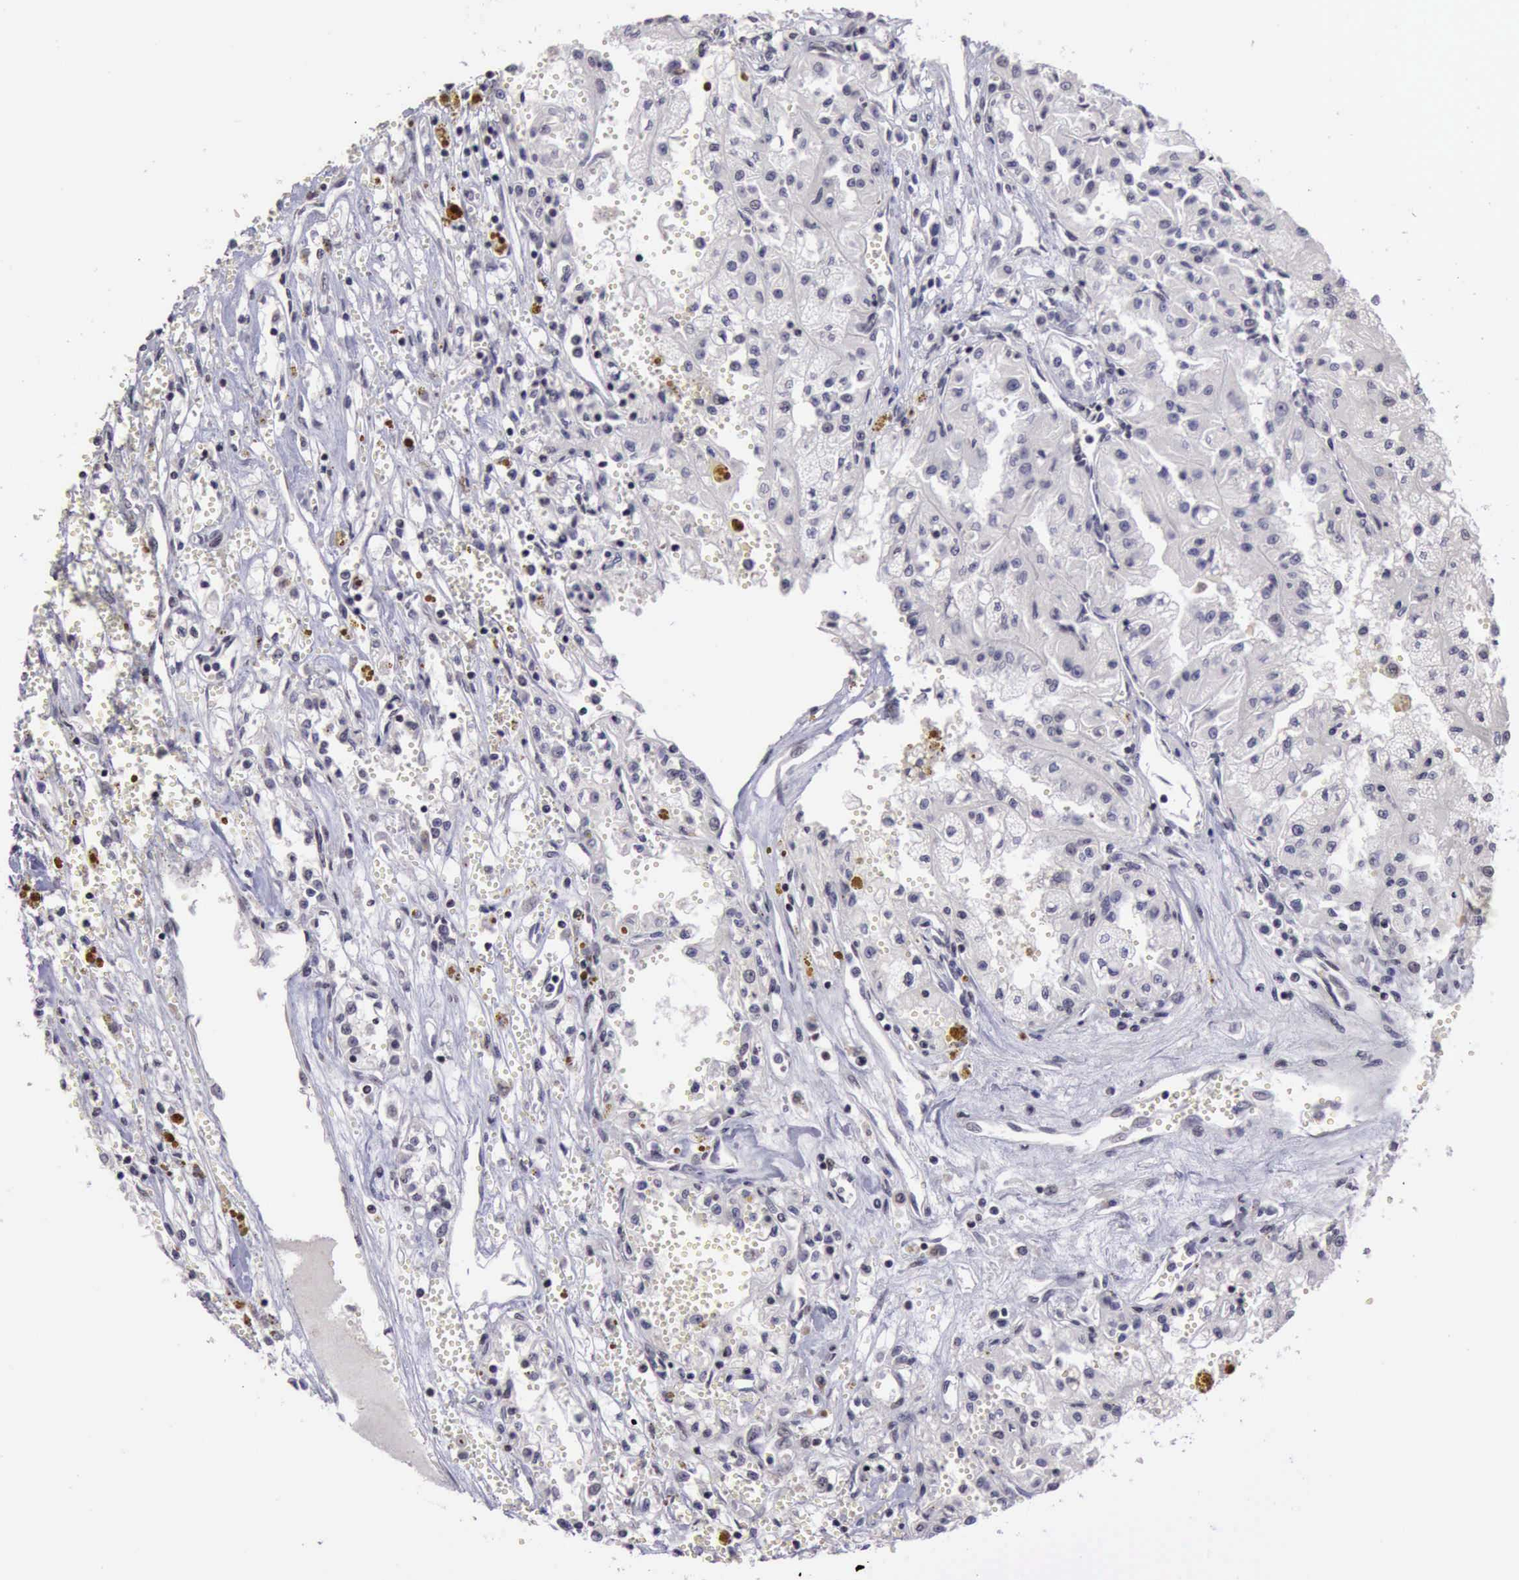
{"staining": {"intensity": "negative", "quantity": "none", "location": "none"}, "tissue": "renal cancer", "cell_type": "Tumor cells", "image_type": "cancer", "snomed": [{"axis": "morphology", "description": "Adenocarcinoma, NOS"}, {"axis": "topography", "description": "Kidney"}], "caption": "Protein analysis of adenocarcinoma (renal) shows no significant expression in tumor cells. (IHC, brightfield microscopy, high magnification).", "gene": "YY1", "patient": {"sex": "male", "age": 78}}